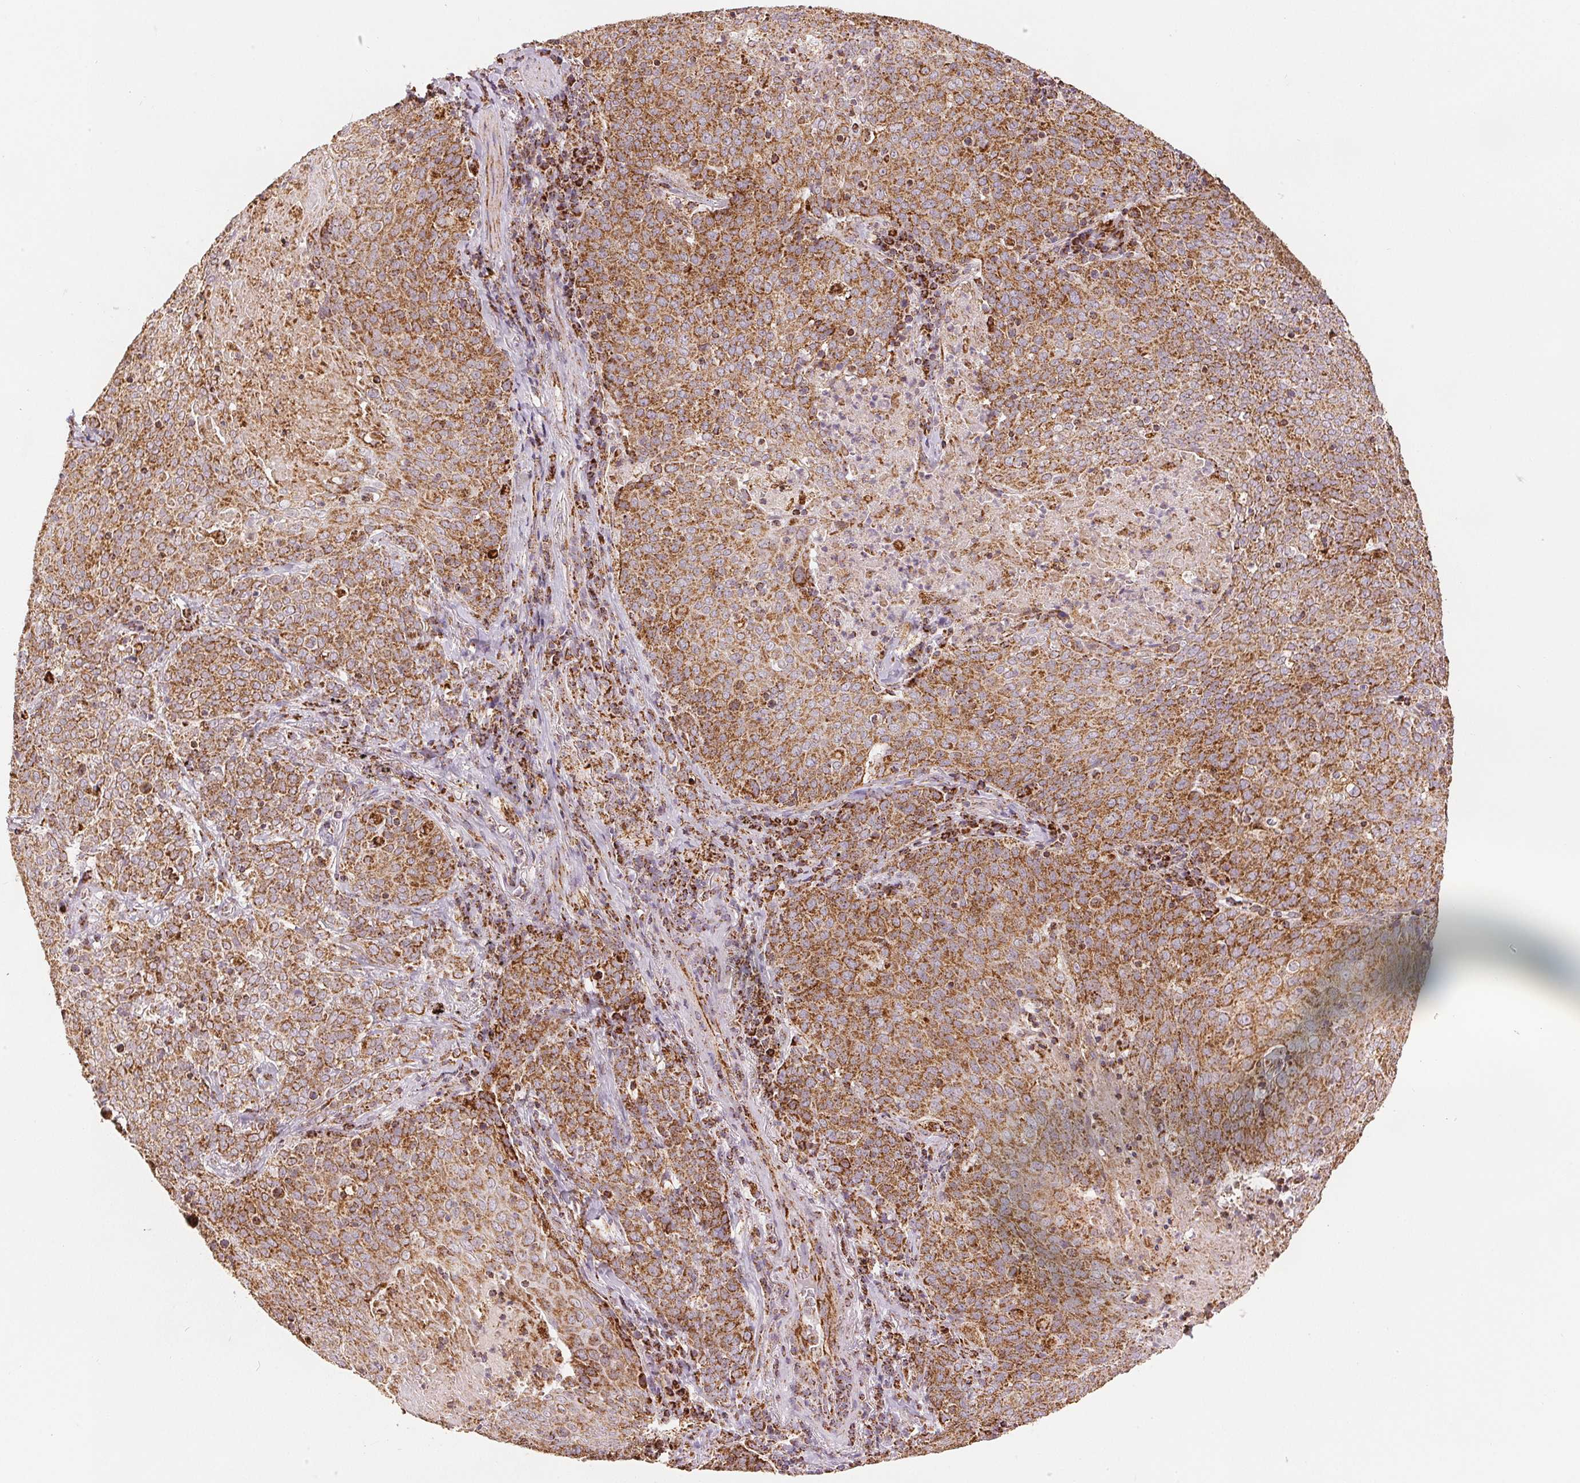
{"staining": {"intensity": "moderate", "quantity": ">75%", "location": "cytoplasmic/membranous"}, "tissue": "lung cancer", "cell_type": "Tumor cells", "image_type": "cancer", "snomed": [{"axis": "morphology", "description": "Squamous cell carcinoma, NOS"}, {"axis": "topography", "description": "Lung"}], "caption": "Approximately >75% of tumor cells in lung cancer (squamous cell carcinoma) show moderate cytoplasmic/membranous protein positivity as visualized by brown immunohistochemical staining.", "gene": "SDHB", "patient": {"sex": "male", "age": 82}}